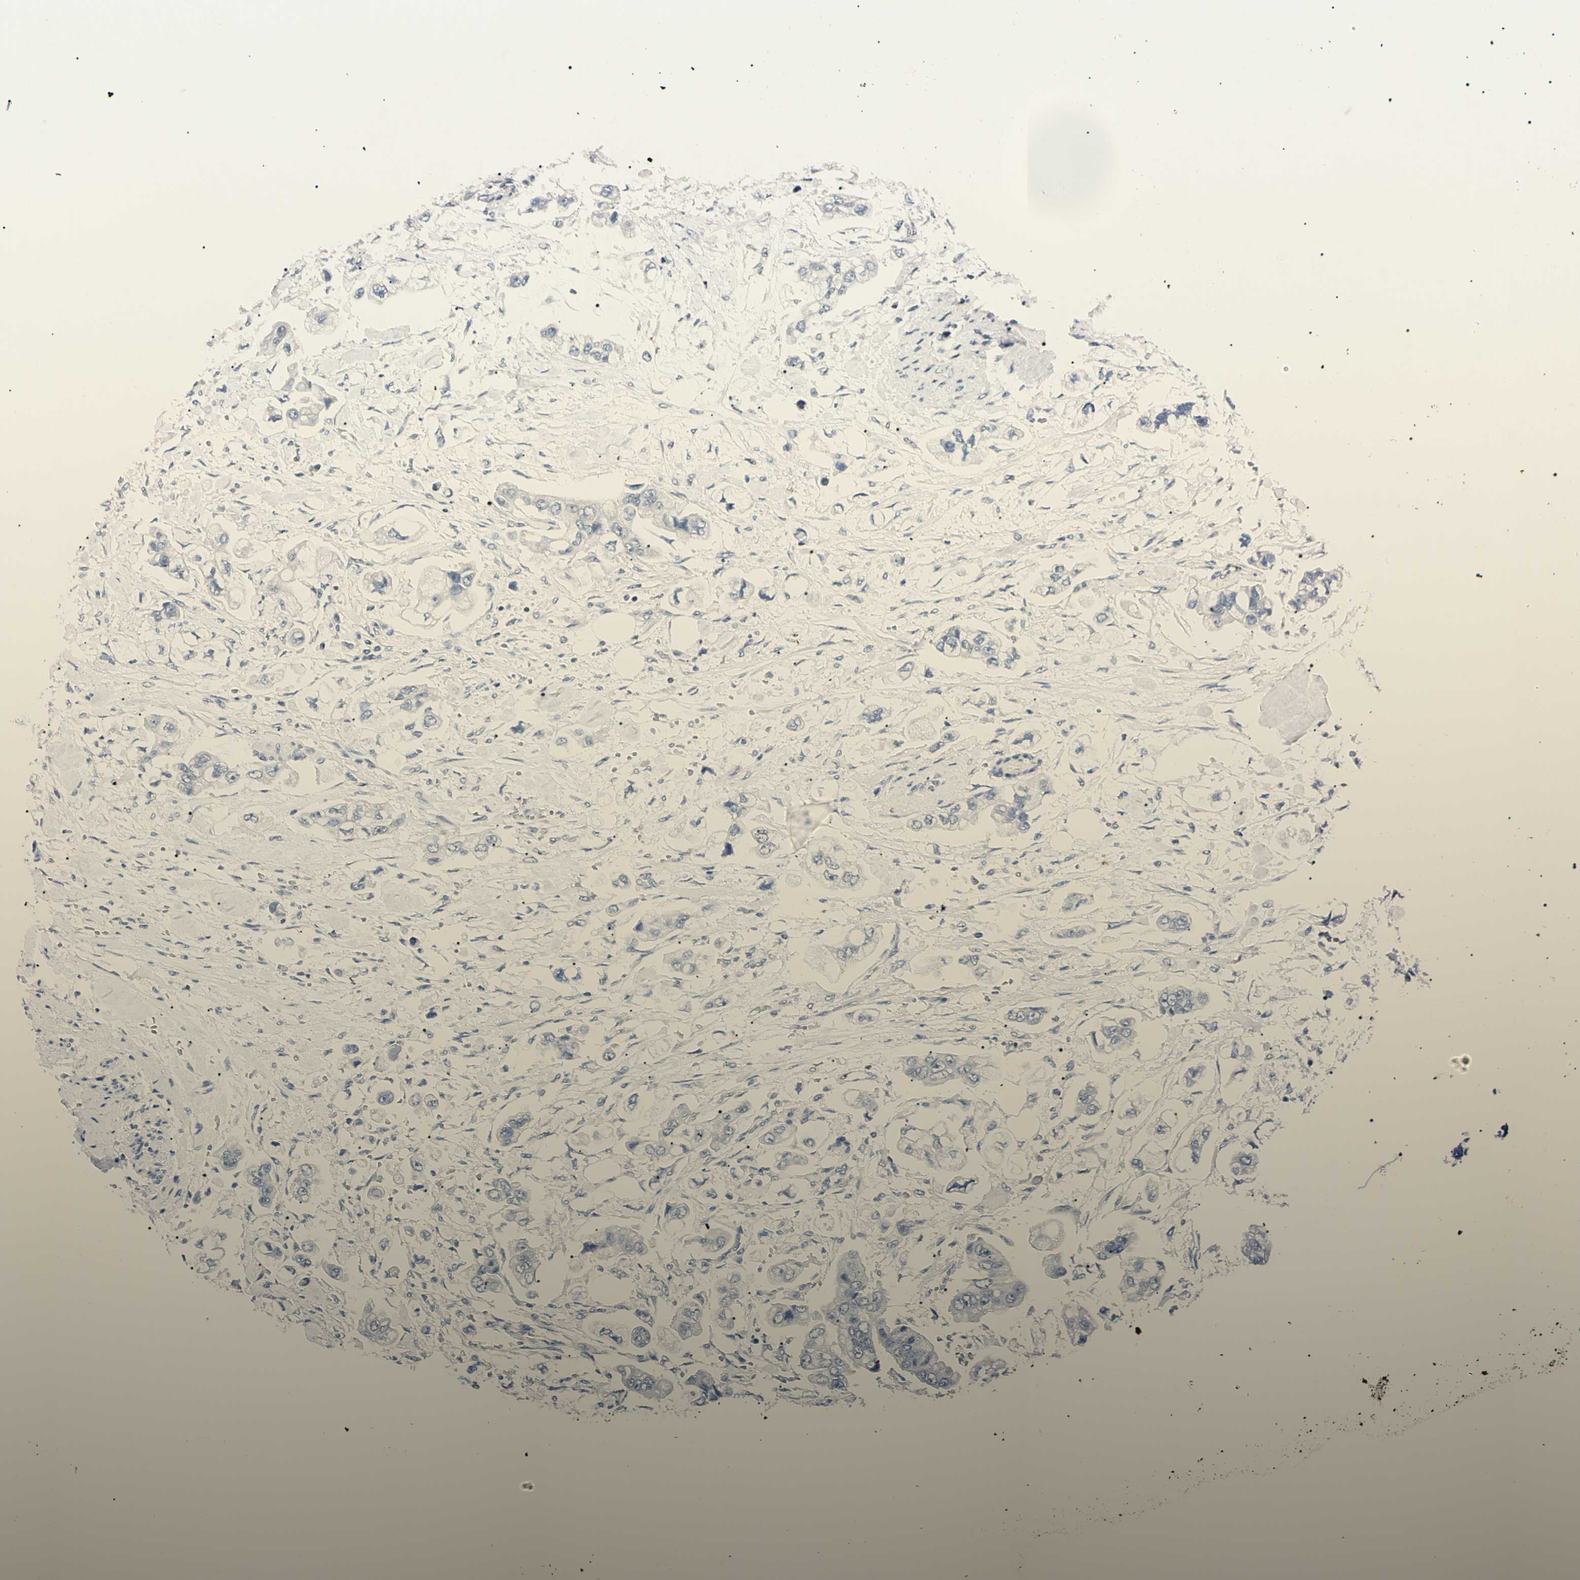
{"staining": {"intensity": "negative", "quantity": "none", "location": "none"}, "tissue": "stomach cancer", "cell_type": "Tumor cells", "image_type": "cancer", "snomed": [{"axis": "morphology", "description": "Adenocarcinoma, NOS"}, {"axis": "topography", "description": "Stomach"}], "caption": "This is an immunohistochemistry histopathology image of human stomach cancer. There is no expression in tumor cells.", "gene": "C1orf174", "patient": {"sex": "male", "age": 62}}